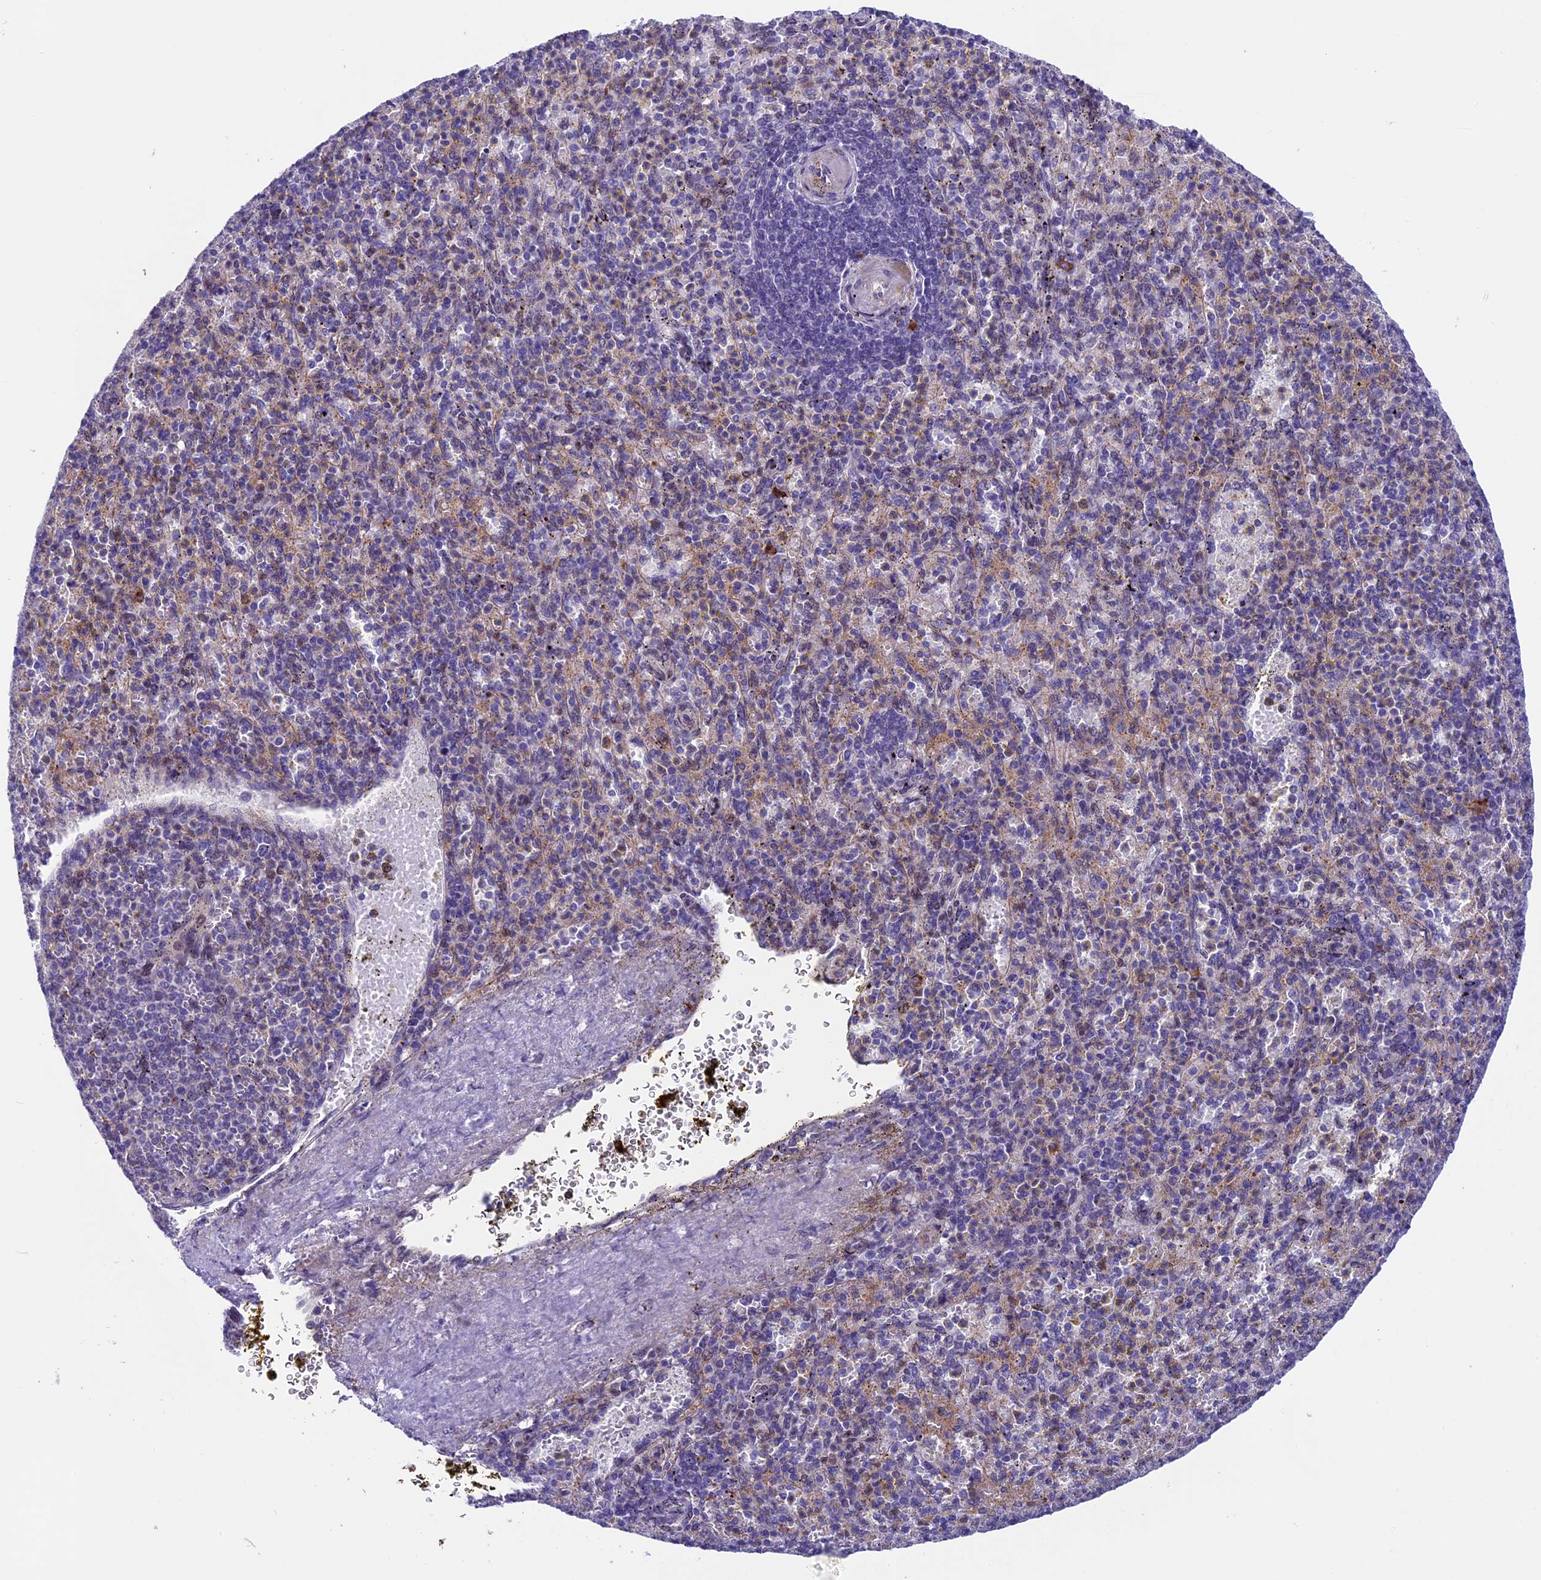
{"staining": {"intensity": "negative", "quantity": "none", "location": "none"}, "tissue": "spleen", "cell_type": "Cells in red pulp", "image_type": "normal", "snomed": [{"axis": "morphology", "description": "Normal tissue, NOS"}, {"axis": "topography", "description": "Spleen"}], "caption": "Photomicrograph shows no protein positivity in cells in red pulp of benign spleen.", "gene": "TMEM171", "patient": {"sex": "female", "age": 74}}